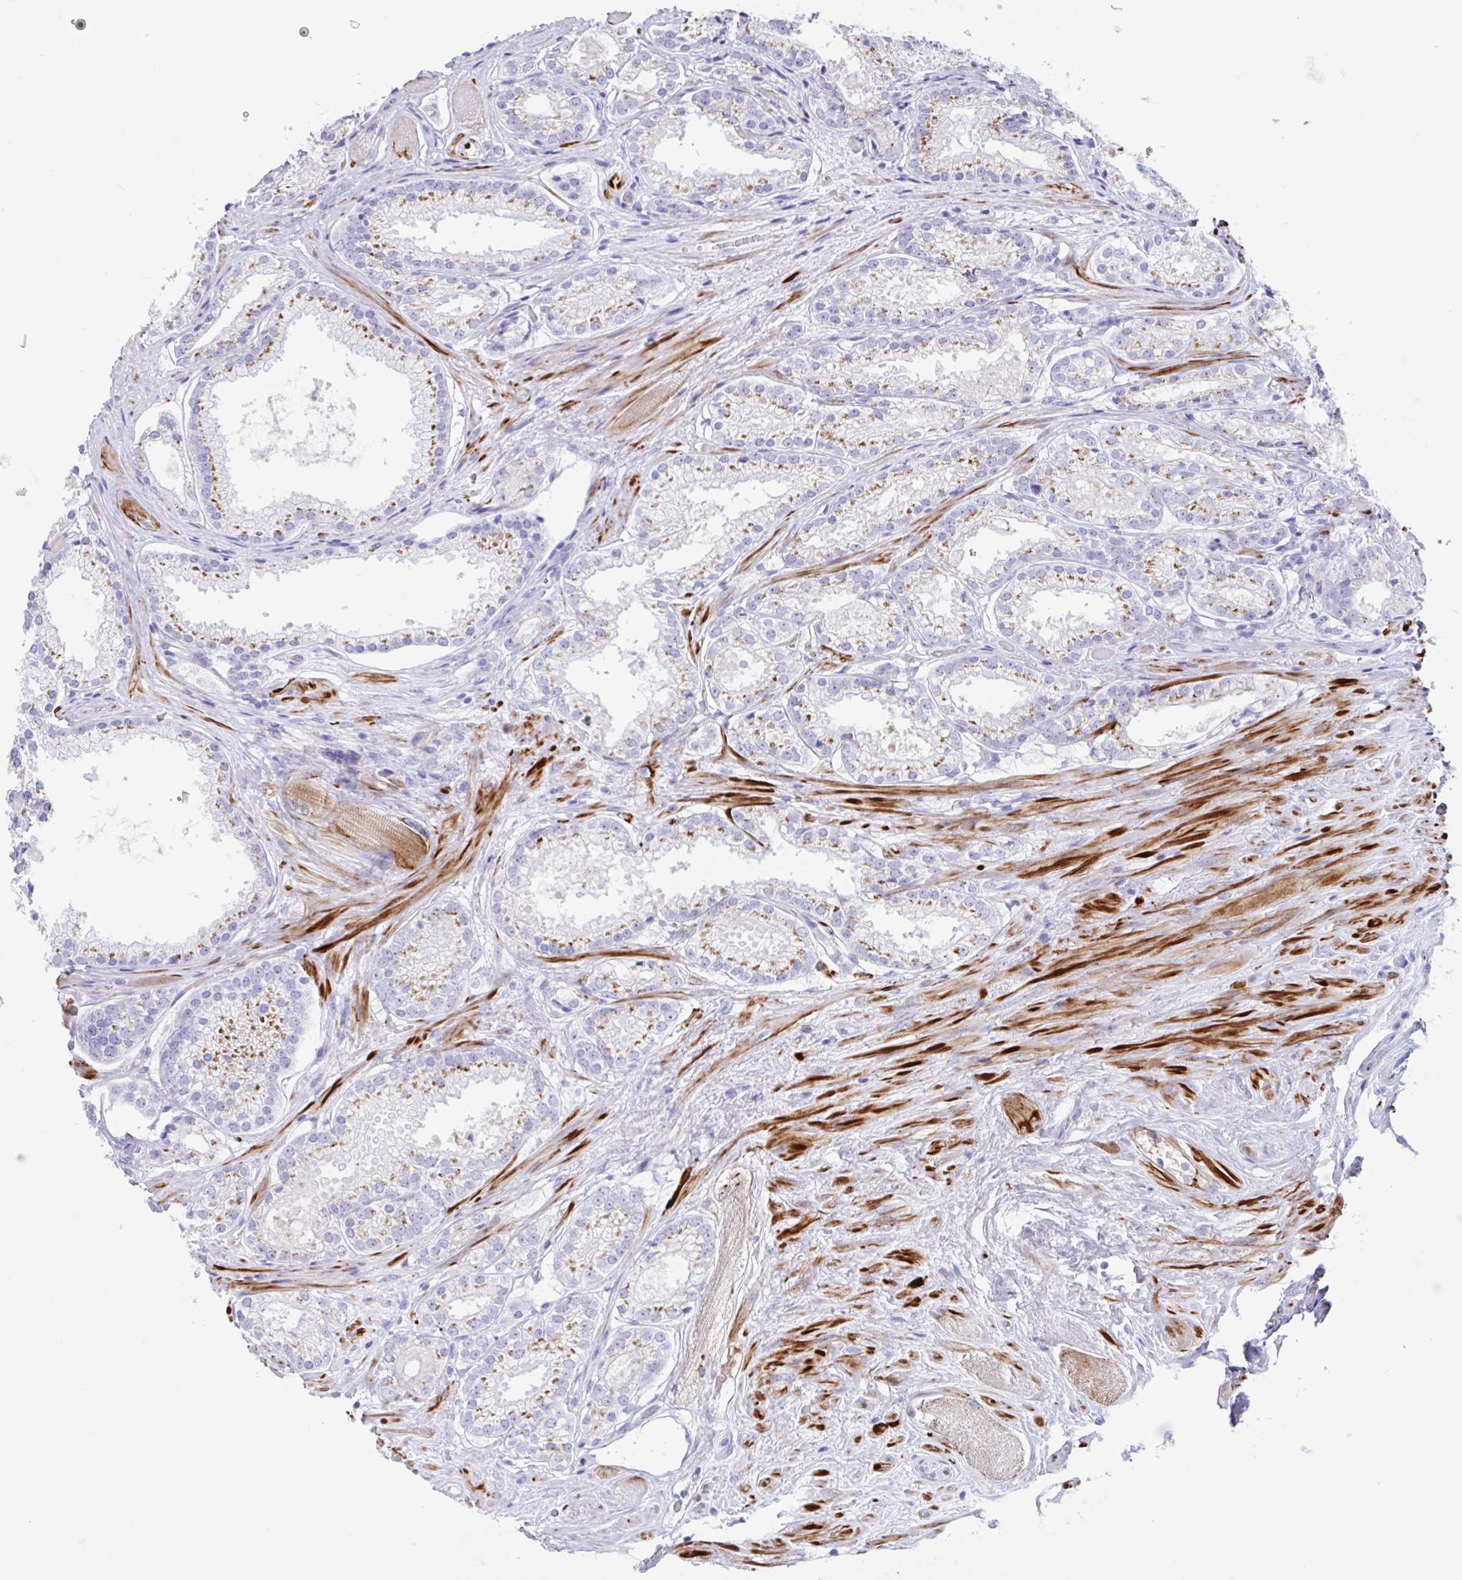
{"staining": {"intensity": "moderate", "quantity": ">75%", "location": "cytoplasmic/membranous"}, "tissue": "prostate cancer", "cell_type": "Tumor cells", "image_type": "cancer", "snomed": [{"axis": "morphology", "description": "Adenocarcinoma, High grade"}, {"axis": "topography", "description": "Prostate"}], "caption": "A brown stain shows moderate cytoplasmic/membranous positivity of a protein in human prostate cancer tumor cells.", "gene": "CPTP", "patient": {"sex": "male", "age": 68}}